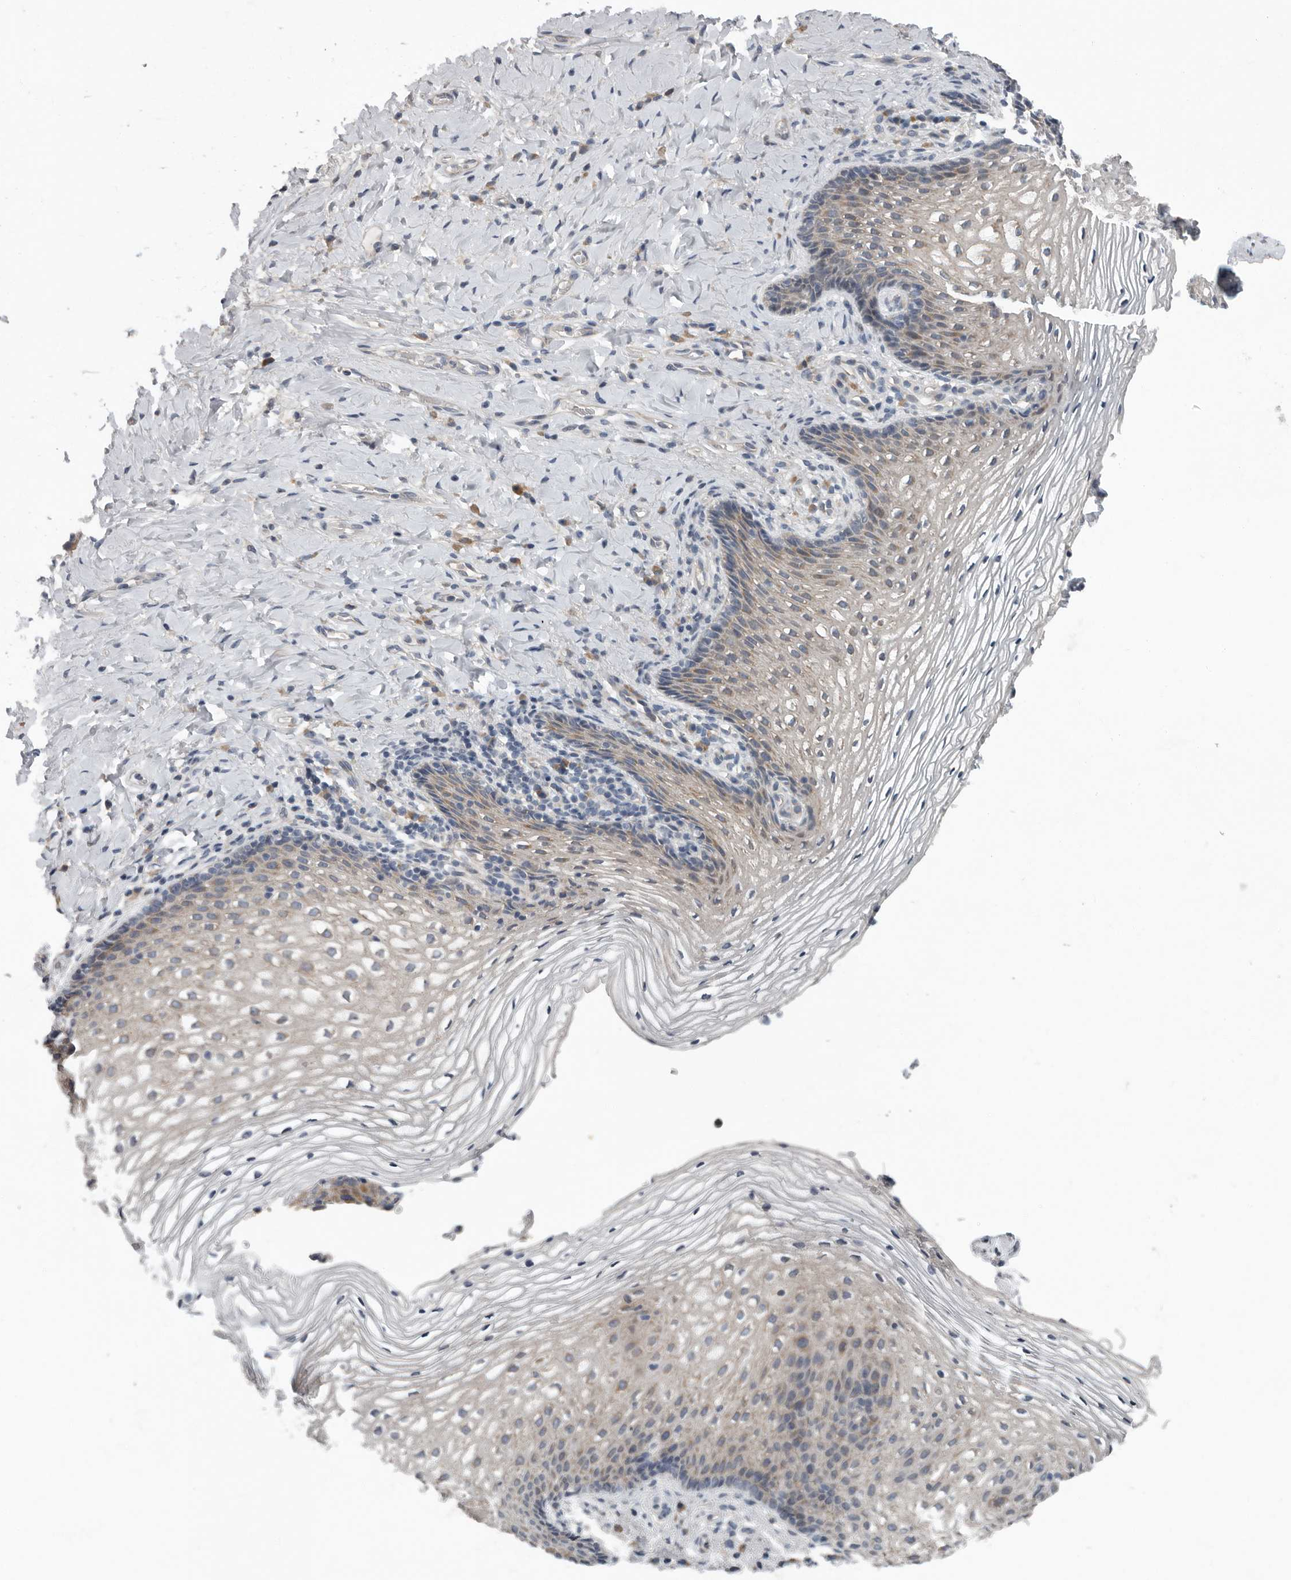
{"staining": {"intensity": "weak", "quantity": "25%-75%", "location": "cytoplasmic/membranous"}, "tissue": "vagina", "cell_type": "Squamous epithelial cells", "image_type": "normal", "snomed": [{"axis": "morphology", "description": "Normal tissue, NOS"}, {"axis": "topography", "description": "Vagina"}], "caption": "Human vagina stained for a protein (brown) demonstrates weak cytoplasmic/membranous positive expression in approximately 25%-75% of squamous epithelial cells.", "gene": "TMEM199", "patient": {"sex": "female", "age": 60}}